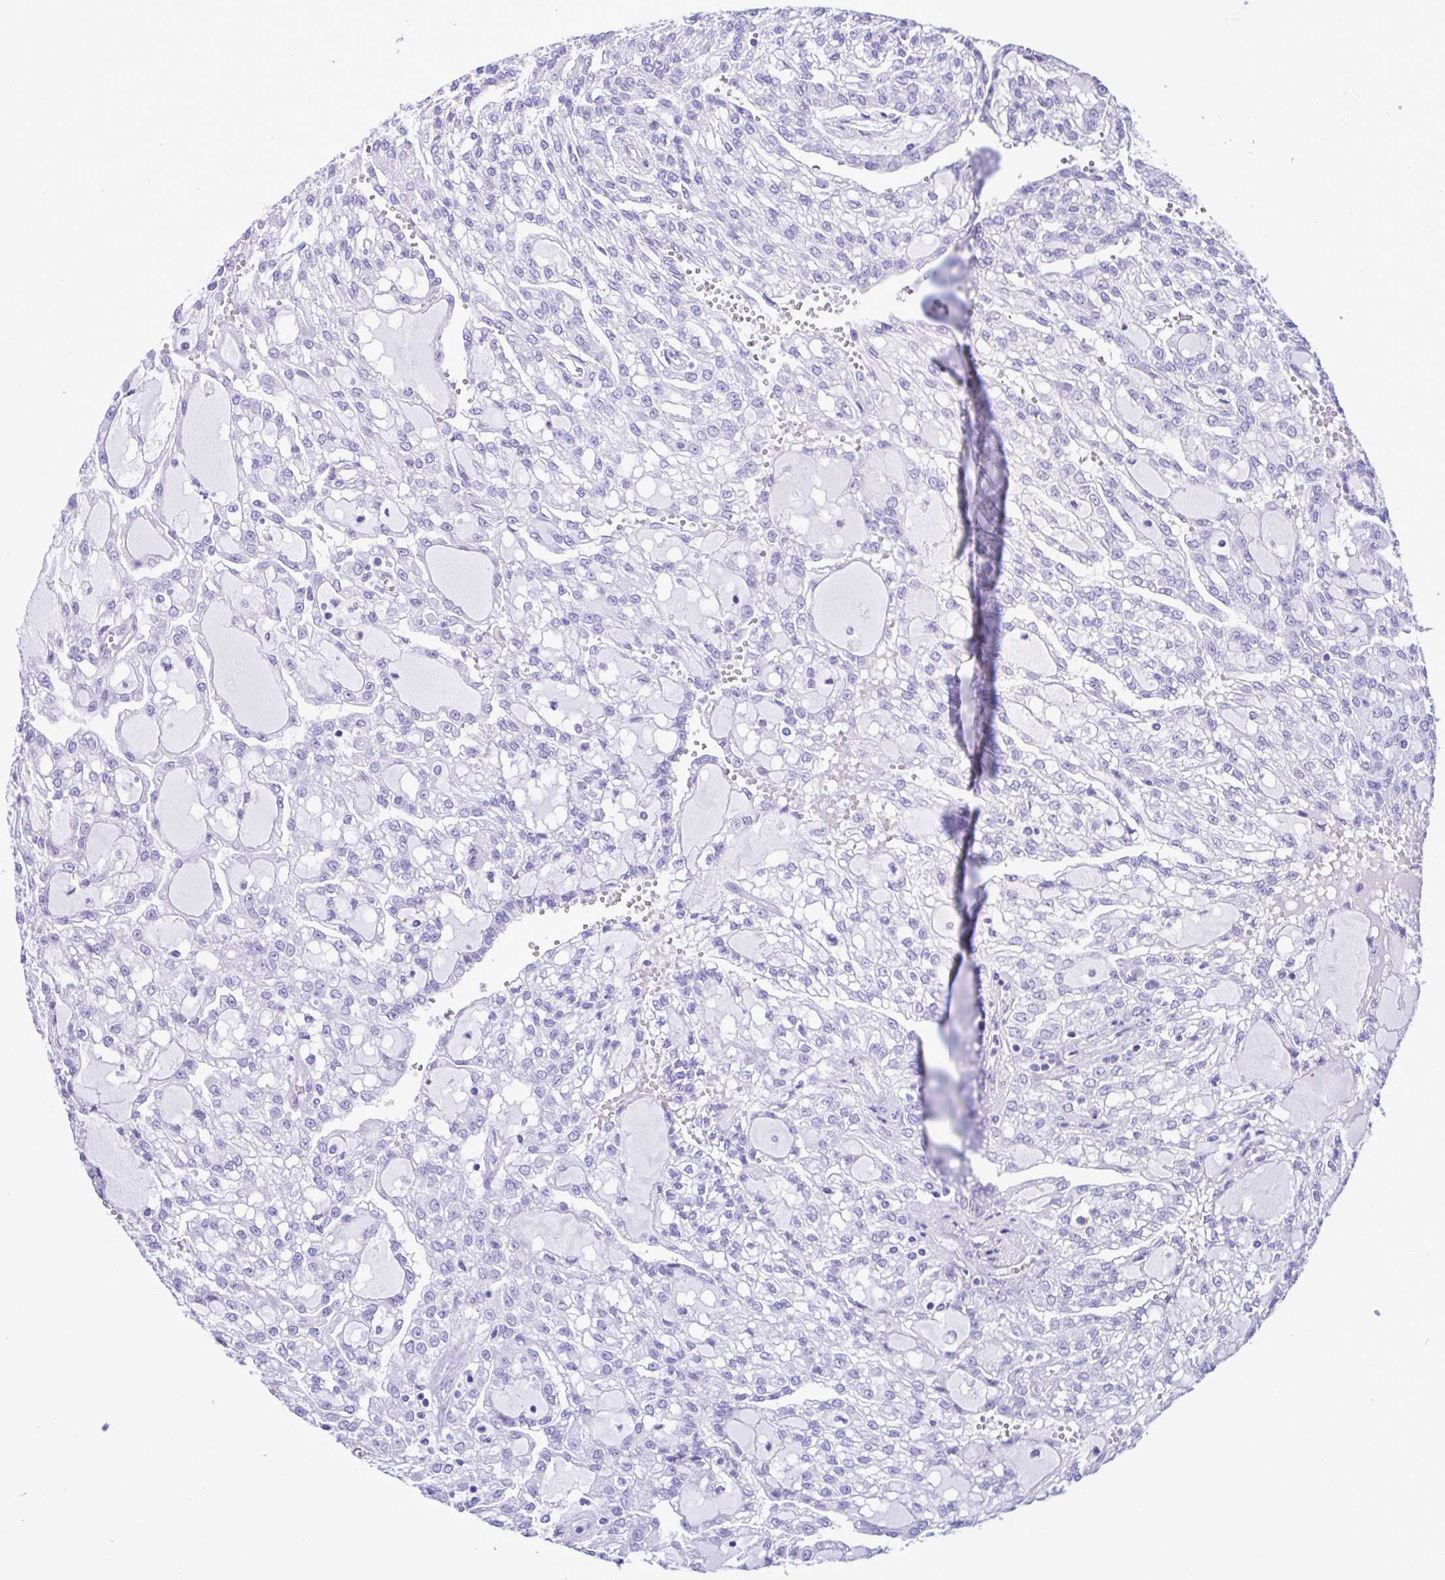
{"staining": {"intensity": "negative", "quantity": "none", "location": "none"}, "tissue": "renal cancer", "cell_type": "Tumor cells", "image_type": "cancer", "snomed": [{"axis": "morphology", "description": "Adenocarcinoma, NOS"}, {"axis": "topography", "description": "Kidney"}], "caption": "This is an immunohistochemistry (IHC) micrograph of human renal cancer. There is no positivity in tumor cells.", "gene": "PAK3", "patient": {"sex": "male", "age": 63}}